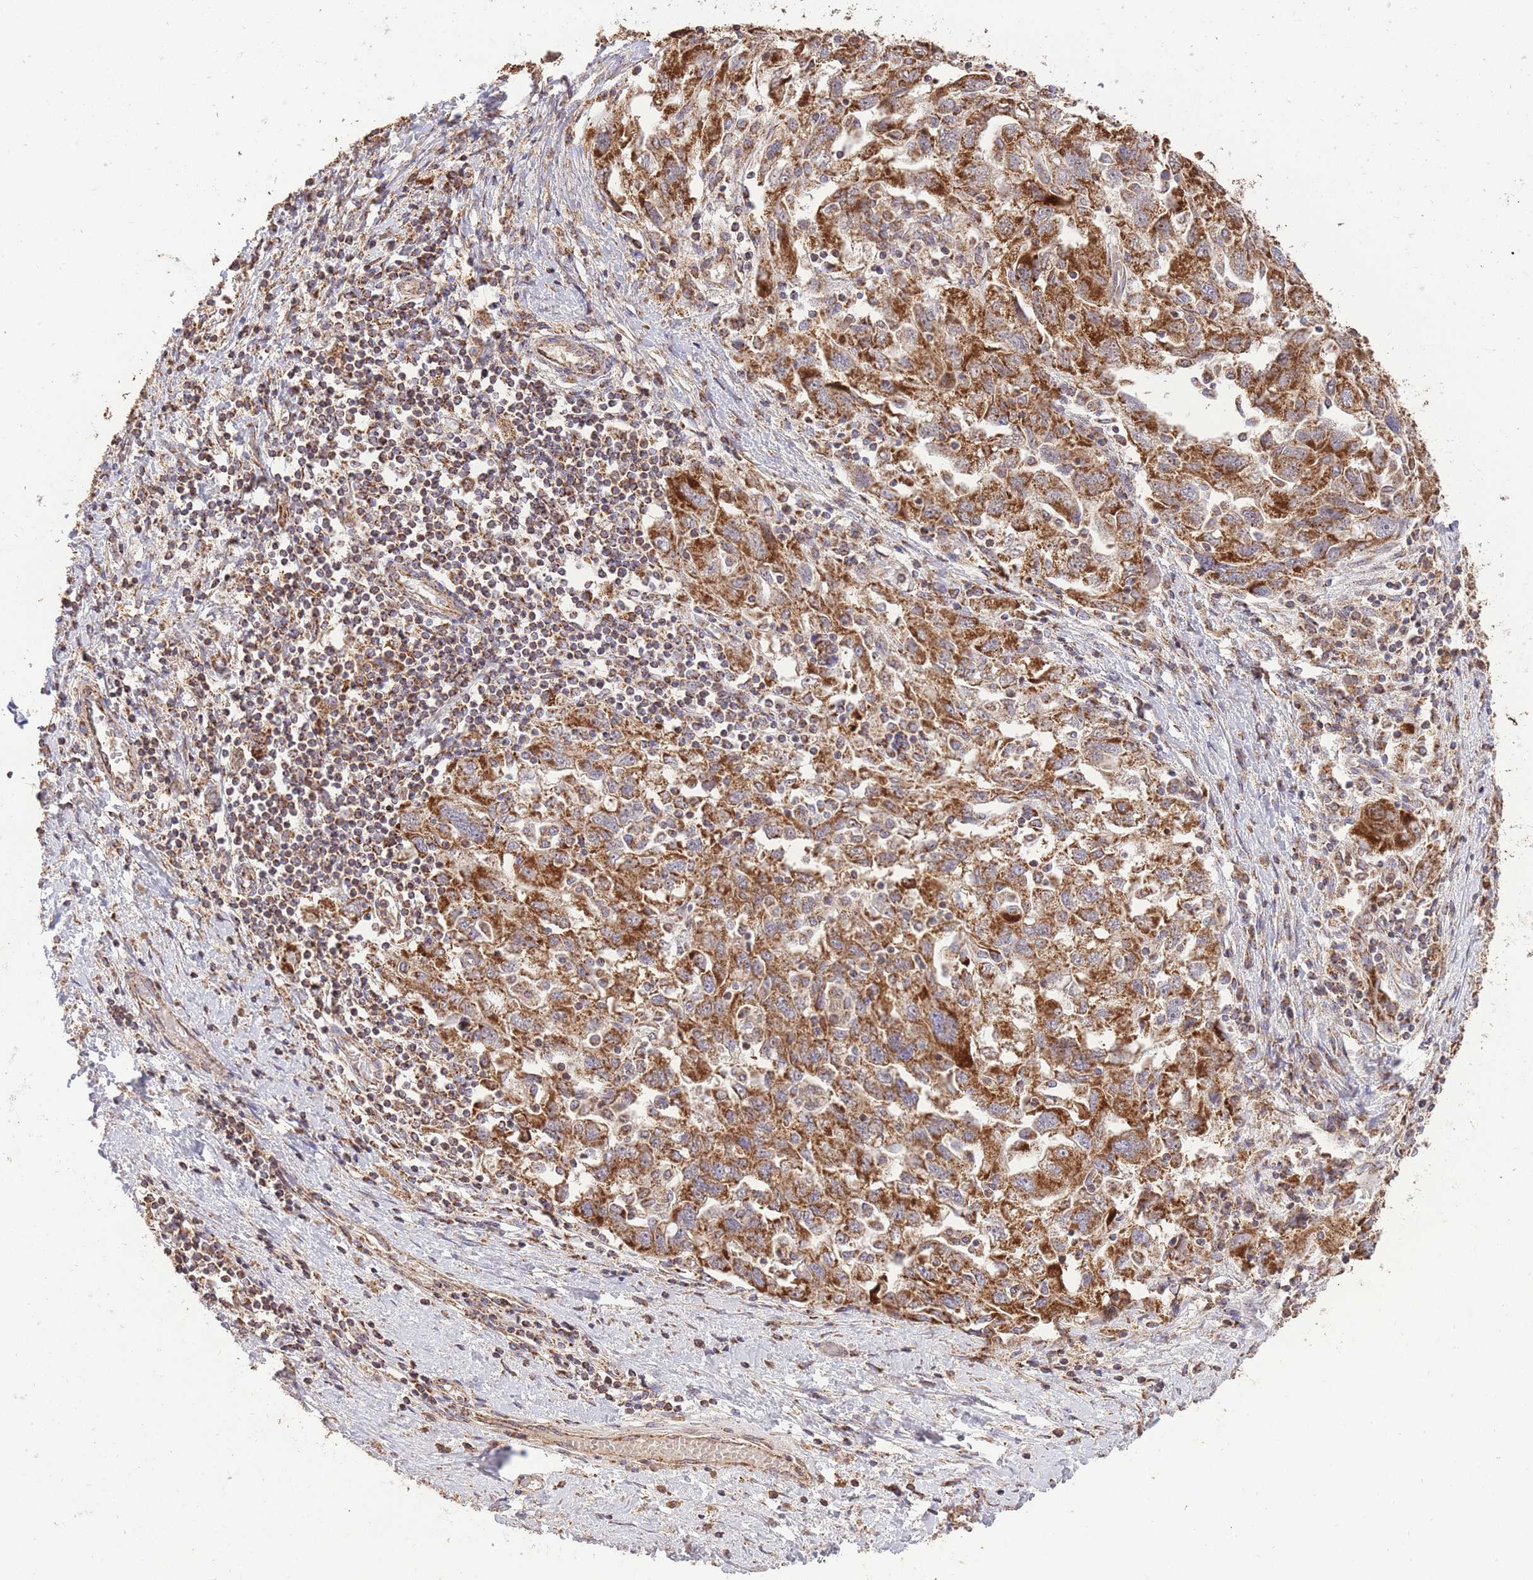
{"staining": {"intensity": "strong", "quantity": ">75%", "location": "cytoplasmic/membranous"}, "tissue": "ovarian cancer", "cell_type": "Tumor cells", "image_type": "cancer", "snomed": [{"axis": "morphology", "description": "Carcinoma, NOS"}, {"axis": "morphology", "description": "Cystadenocarcinoma, serous, NOS"}, {"axis": "topography", "description": "Ovary"}], "caption": "This image displays ovarian cancer (carcinoma) stained with immunohistochemistry to label a protein in brown. The cytoplasmic/membranous of tumor cells show strong positivity for the protein. Nuclei are counter-stained blue.", "gene": "PREP", "patient": {"sex": "female", "age": 69}}